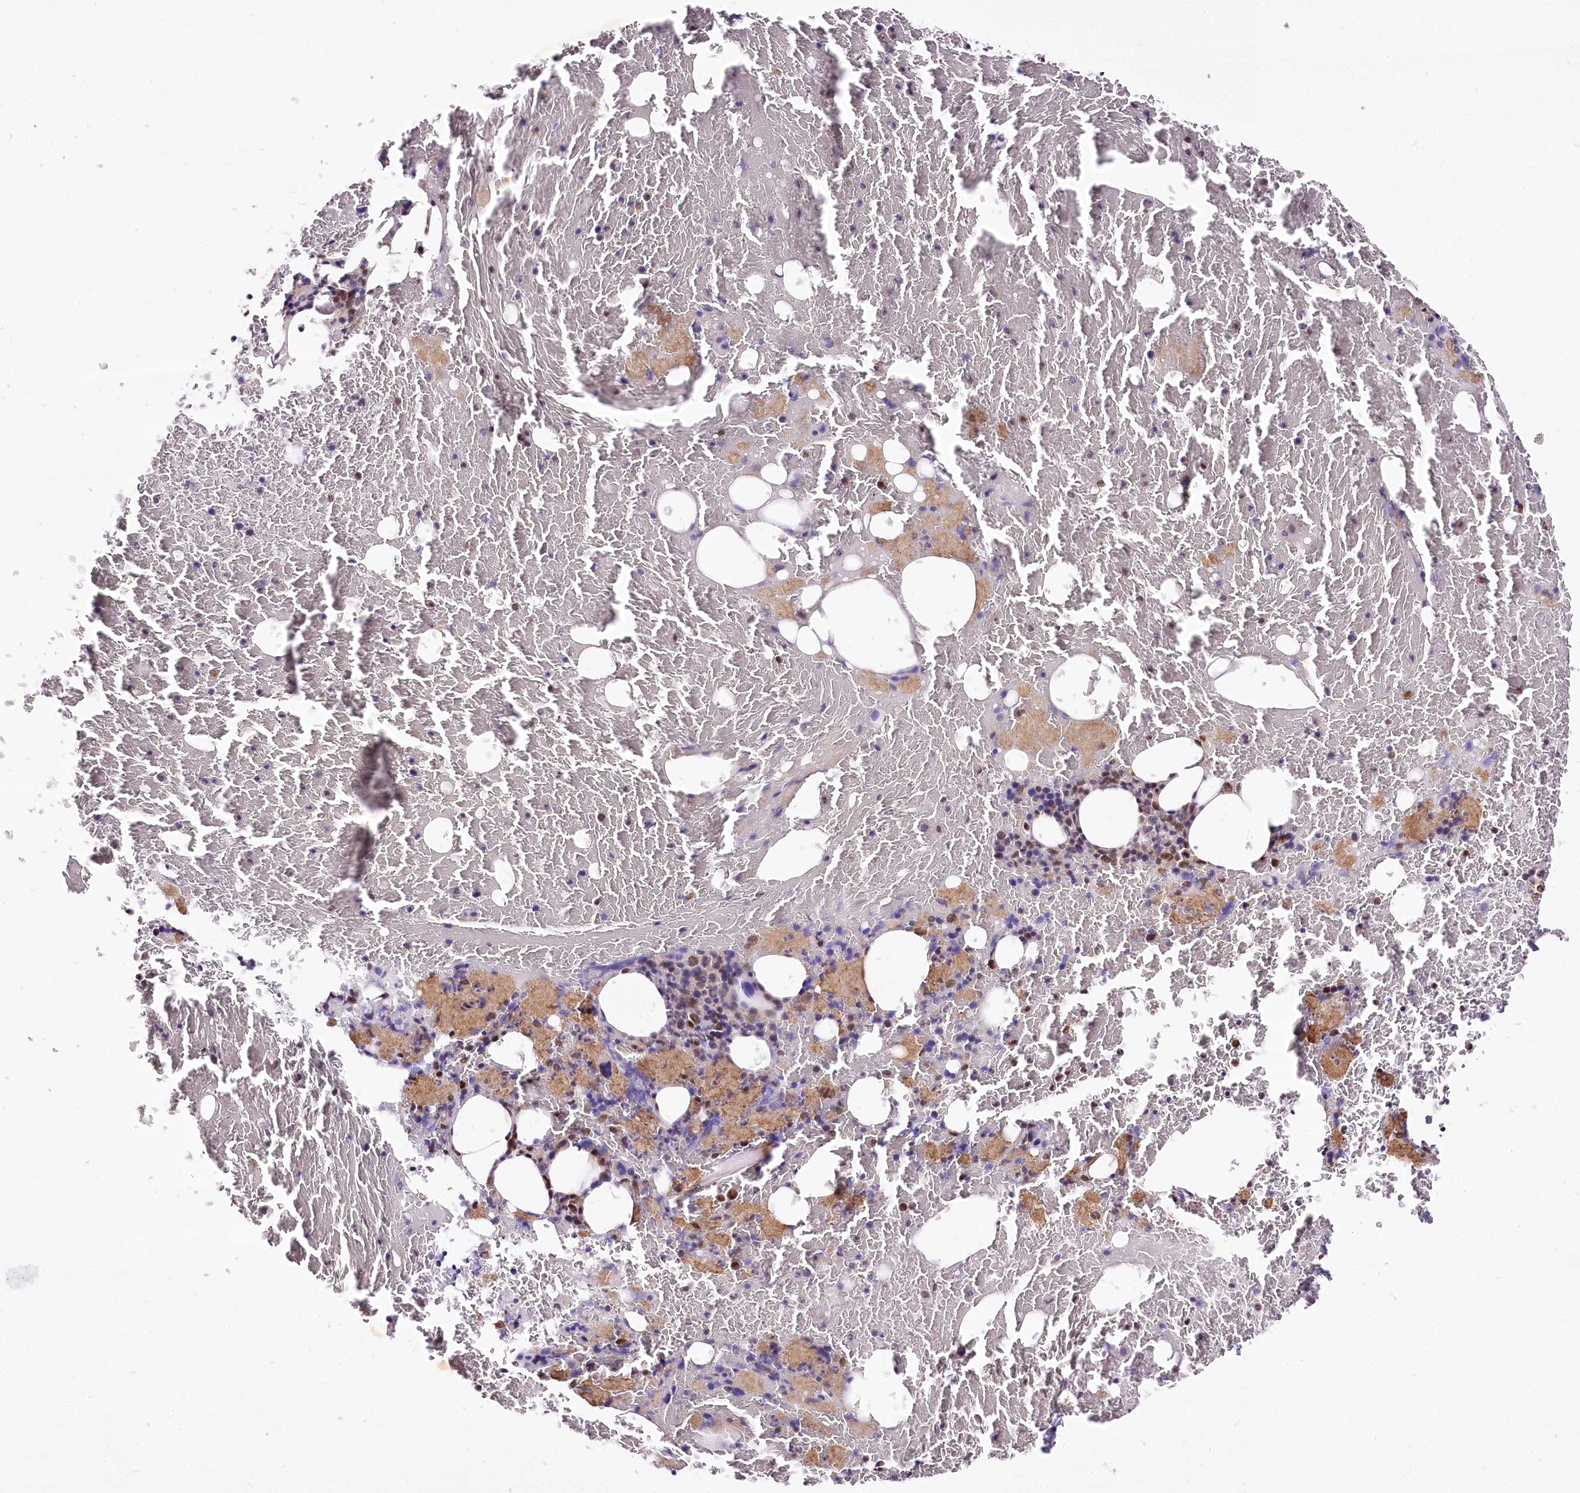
{"staining": {"intensity": "moderate", "quantity": "25%-75%", "location": "nuclear"}, "tissue": "bone marrow", "cell_type": "Hematopoietic cells", "image_type": "normal", "snomed": [{"axis": "morphology", "description": "Normal tissue, NOS"}, {"axis": "topography", "description": "Bone marrow"}], "caption": "A micrograph of human bone marrow stained for a protein exhibits moderate nuclear brown staining in hematopoietic cells.", "gene": "POLA2", "patient": {"sex": "male", "age": 79}}